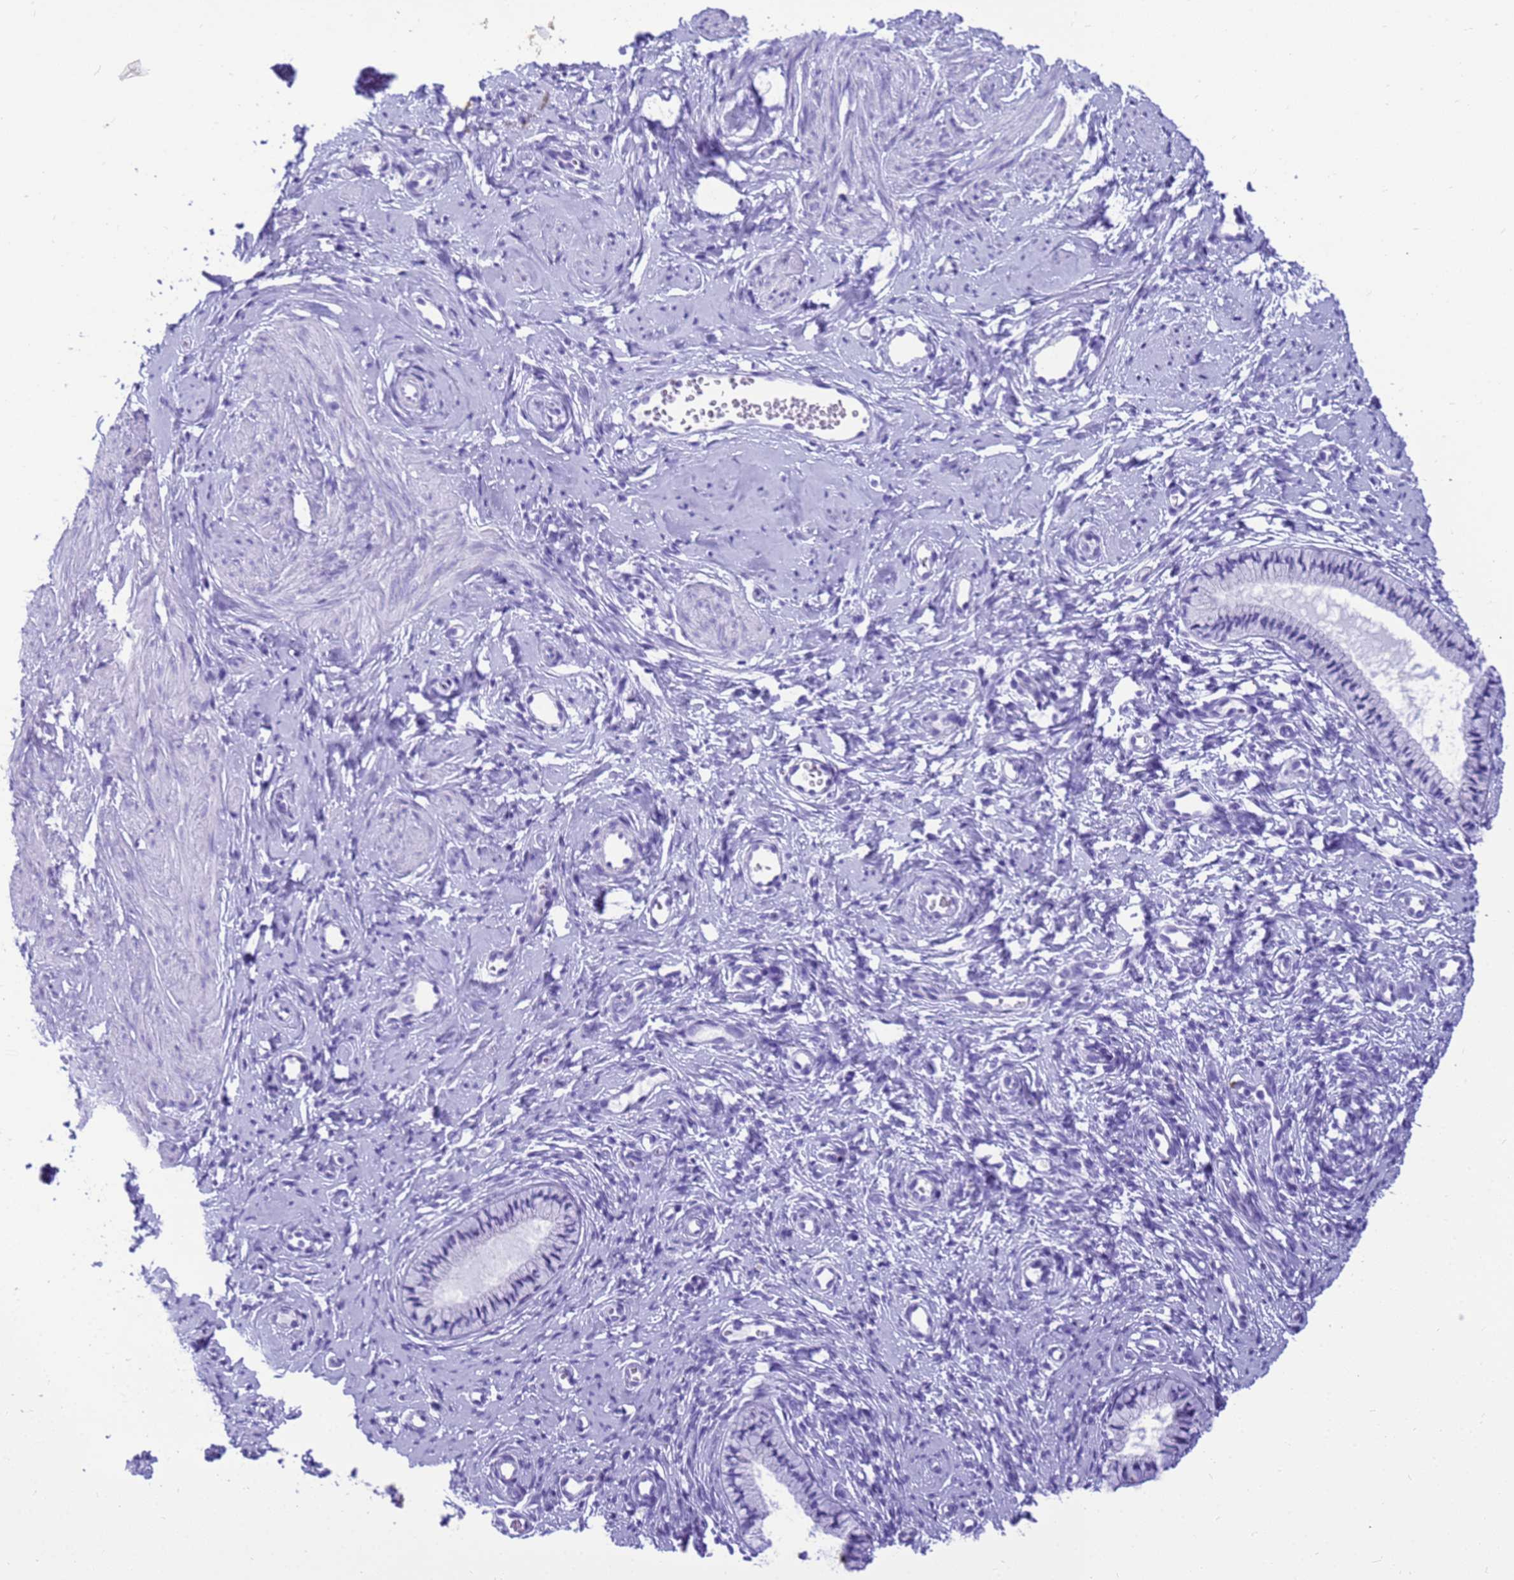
{"staining": {"intensity": "negative", "quantity": "none", "location": "none"}, "tissue": "cervix", "cell_type": "Glandular cells", "image_type": "normal", "snomed": [{"axis": "morphology", "description": "Normal tissue, NOS"}, {"axis": "topography", "description": "Cervix"}], "caption": "This is an immunohistochemistry (IHC) histopathology image of normal human cervix. There is no positivity in glandular cells.", "gene": "STATH", "patient": {"sex": "female", "age": 57}}